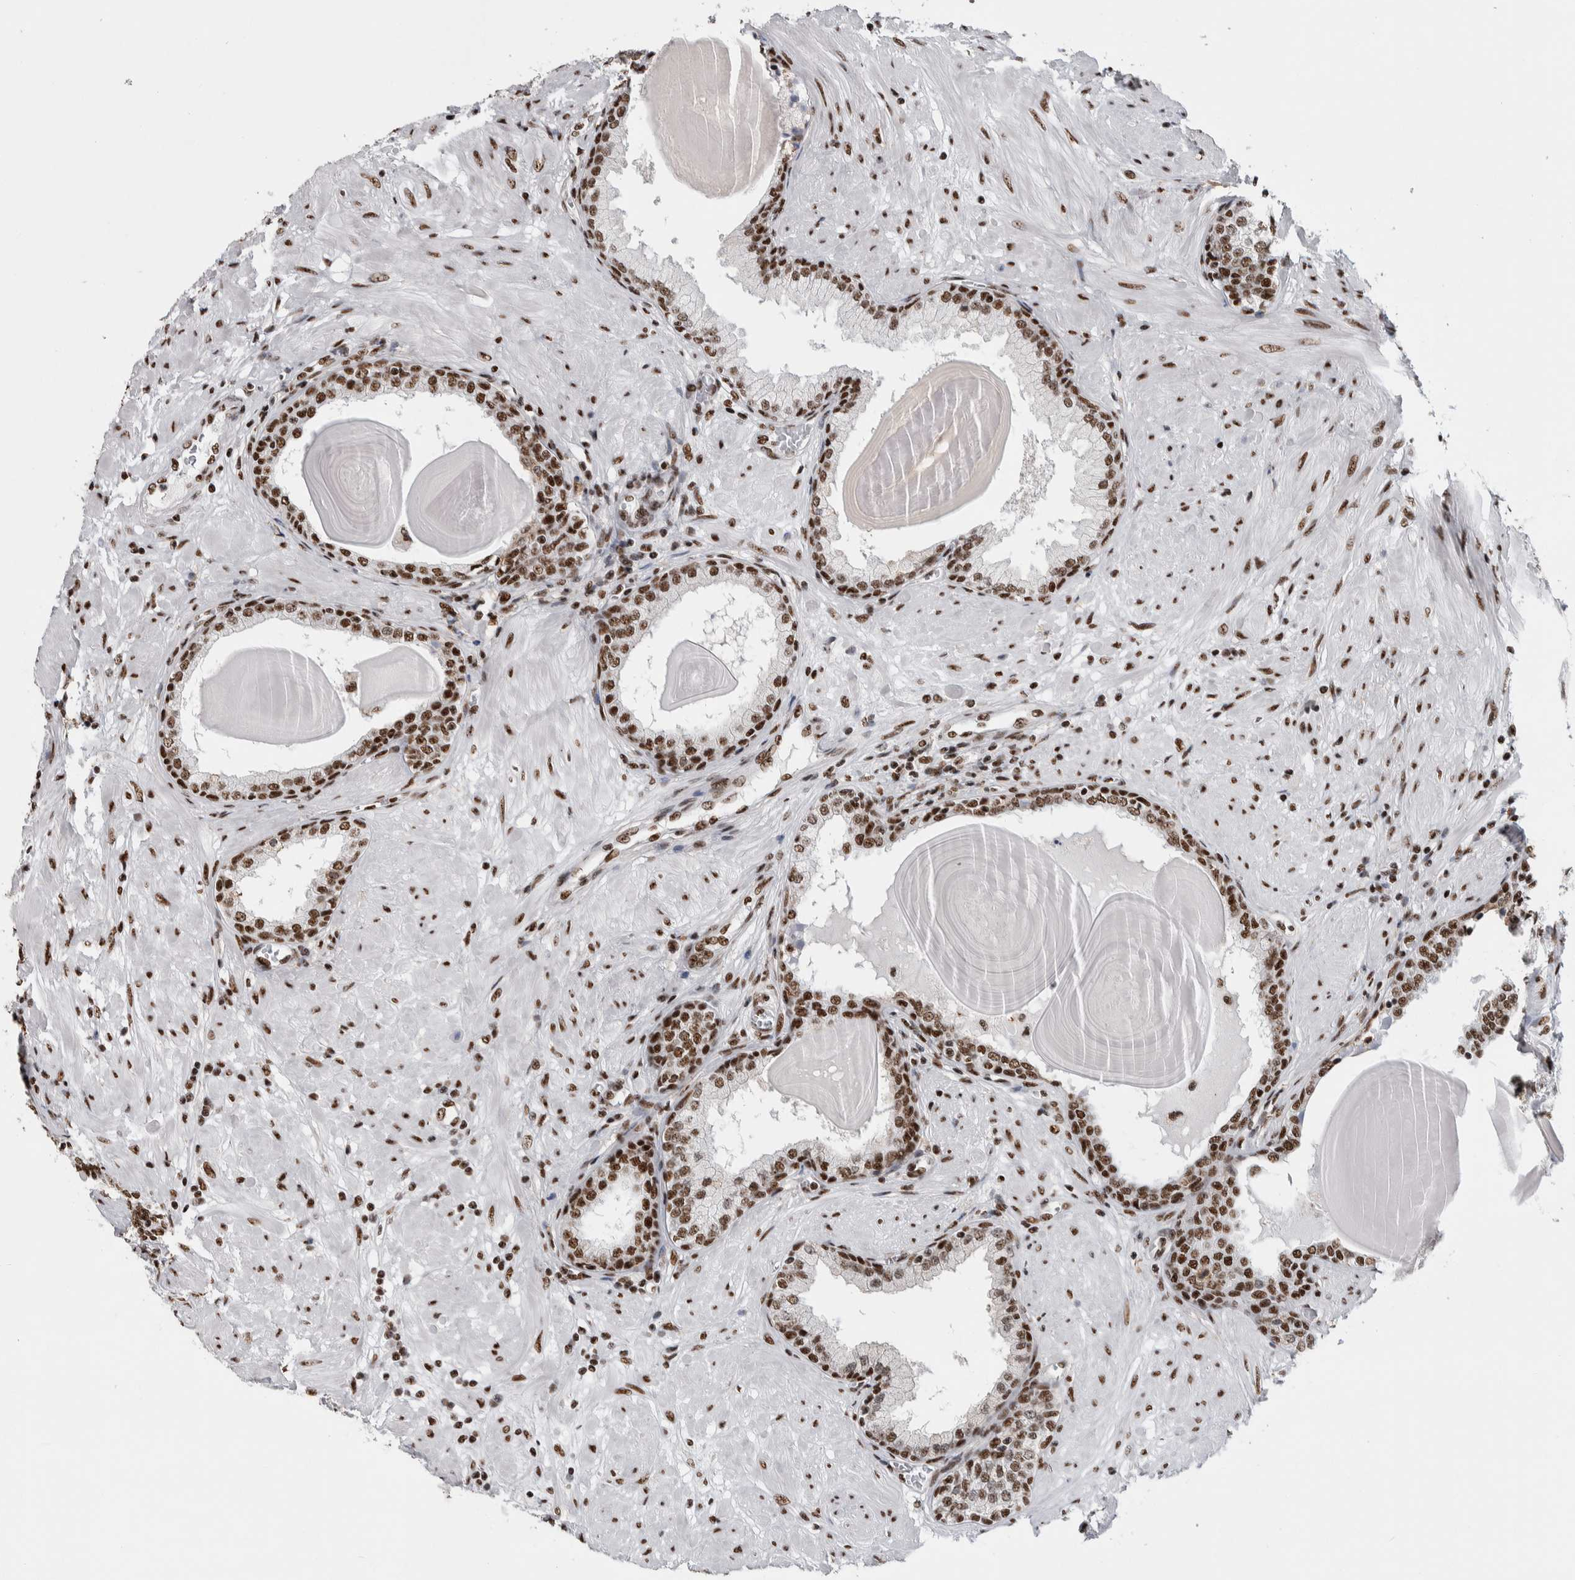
{"staining": {"intensity": "strong", "quantity": ">75%", "location": "nuclear"}, "tissue": "prostate", "cell_type": "Glandular cells", "image_type": "normal", "snomed": [{"axis": "morphology", "description": "Normal tissue, NOS"}, {"axis": "topography", "description": "Prostate"}], "caption": "Protein staining by immunohistochemistry (IHC) shows strong nuclear expression in approximately >75% of glandular cells in unremarkable prostate. (DAB (3,3'-diaminobenzidine) IHC, brown staining for protein, blue staining for nuclei).", "gene": "NCL", "patient": {"sex": "male", "age": 51}}